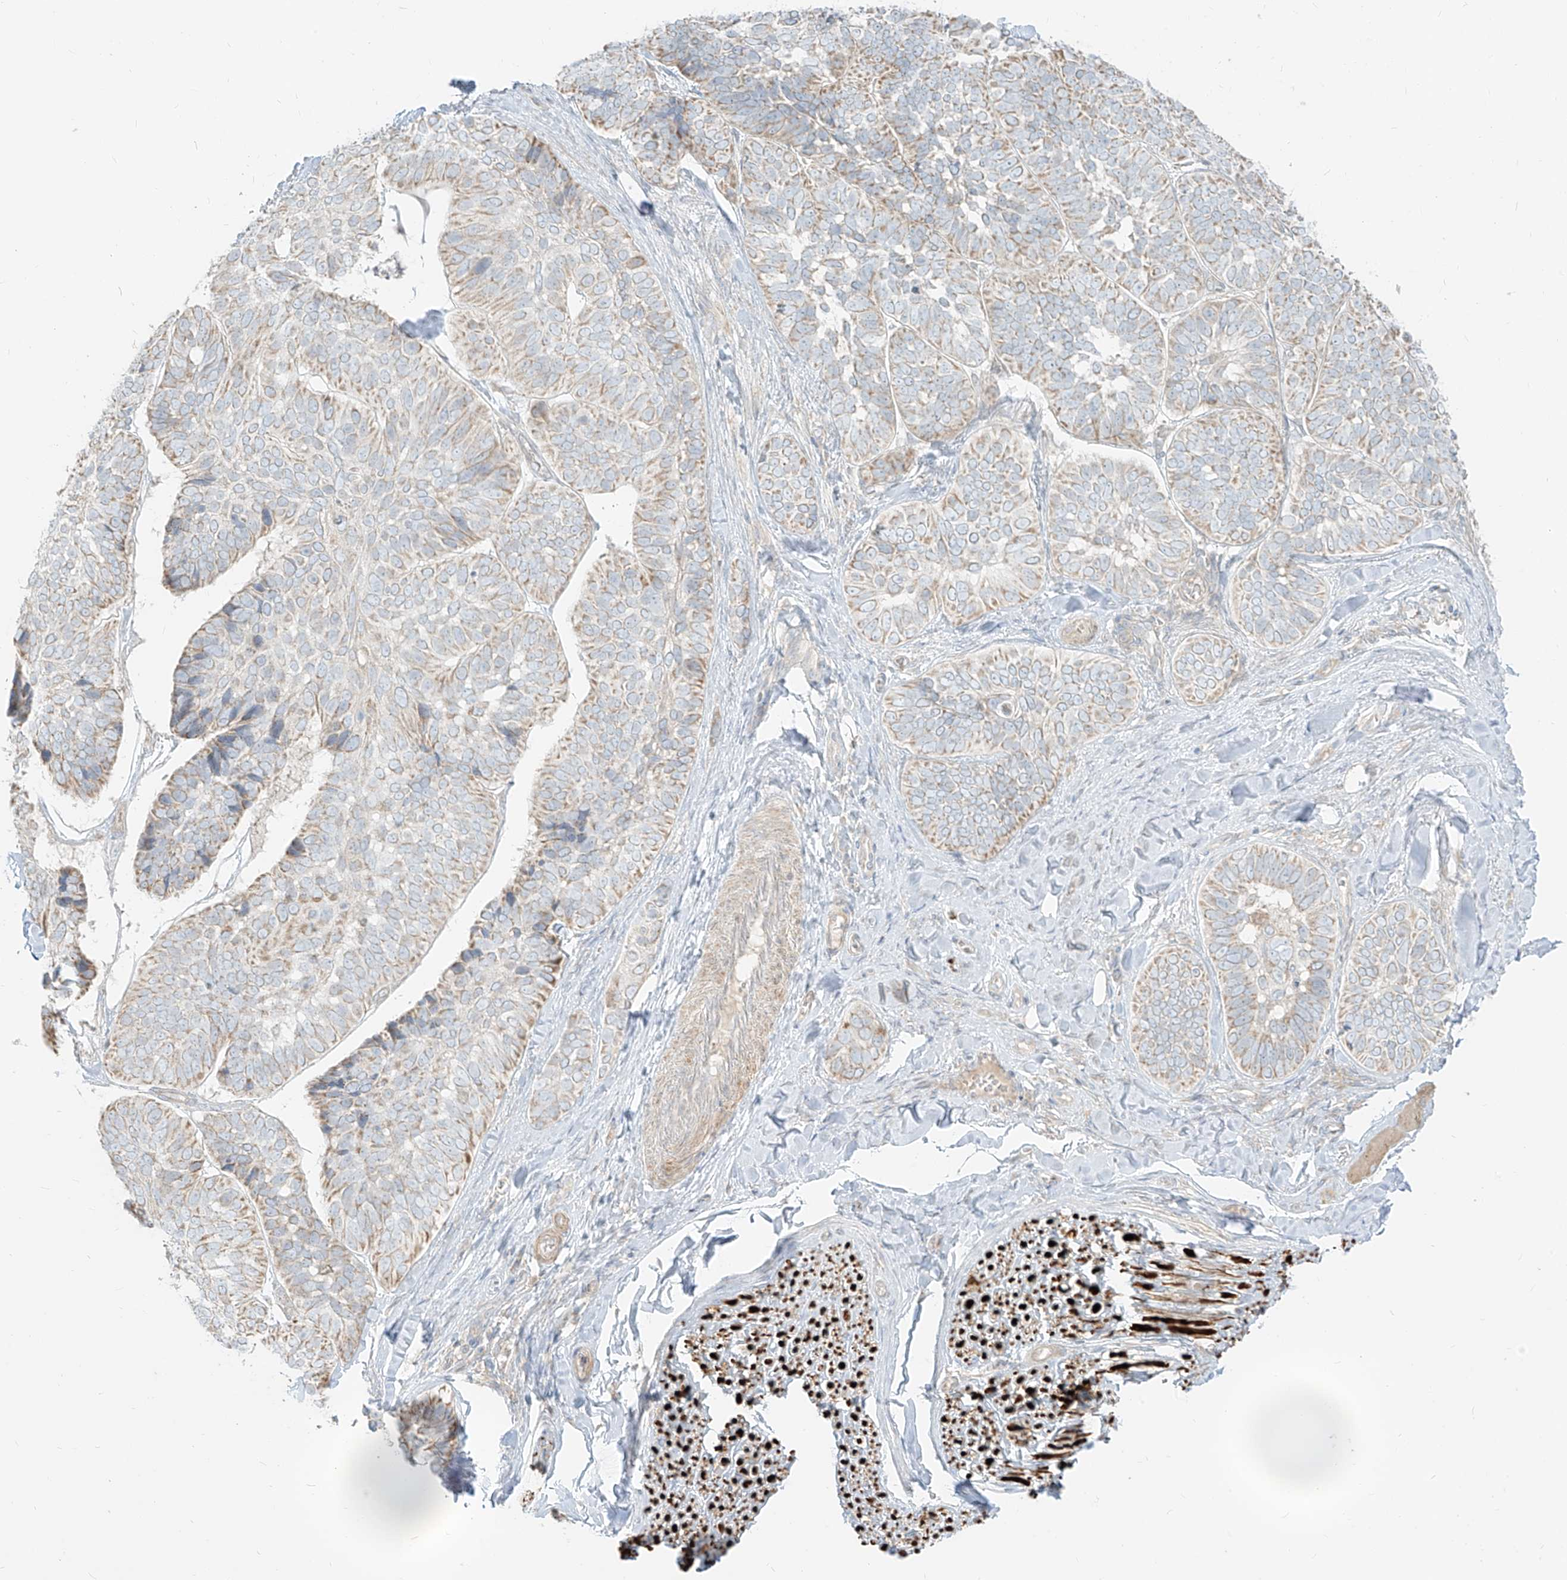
{"staining": {"intensity": "weak", "quantity": ">75%", "location": "cytoplasmic/membranous"}, "tissue": "skin cancer", "cell_type": "Tumor cells", "image_type": "cancer", "snomed": [{"axis": "morphology", "description": "Basal cell carcinoma"}, {"axis": "topography", "description": "Skin"}], "caption": "The photomicrograph exhibits a brown stain indicating the presence of a protein in the cytoplasmic/membranous of tumor cells in skin cancer (basal cell carcinoma). (brown staining indicates protein expression, while blue staining denotes nuclei).", "gene": "ZIM3", "patient": {"sex": "male", "age": 62}}